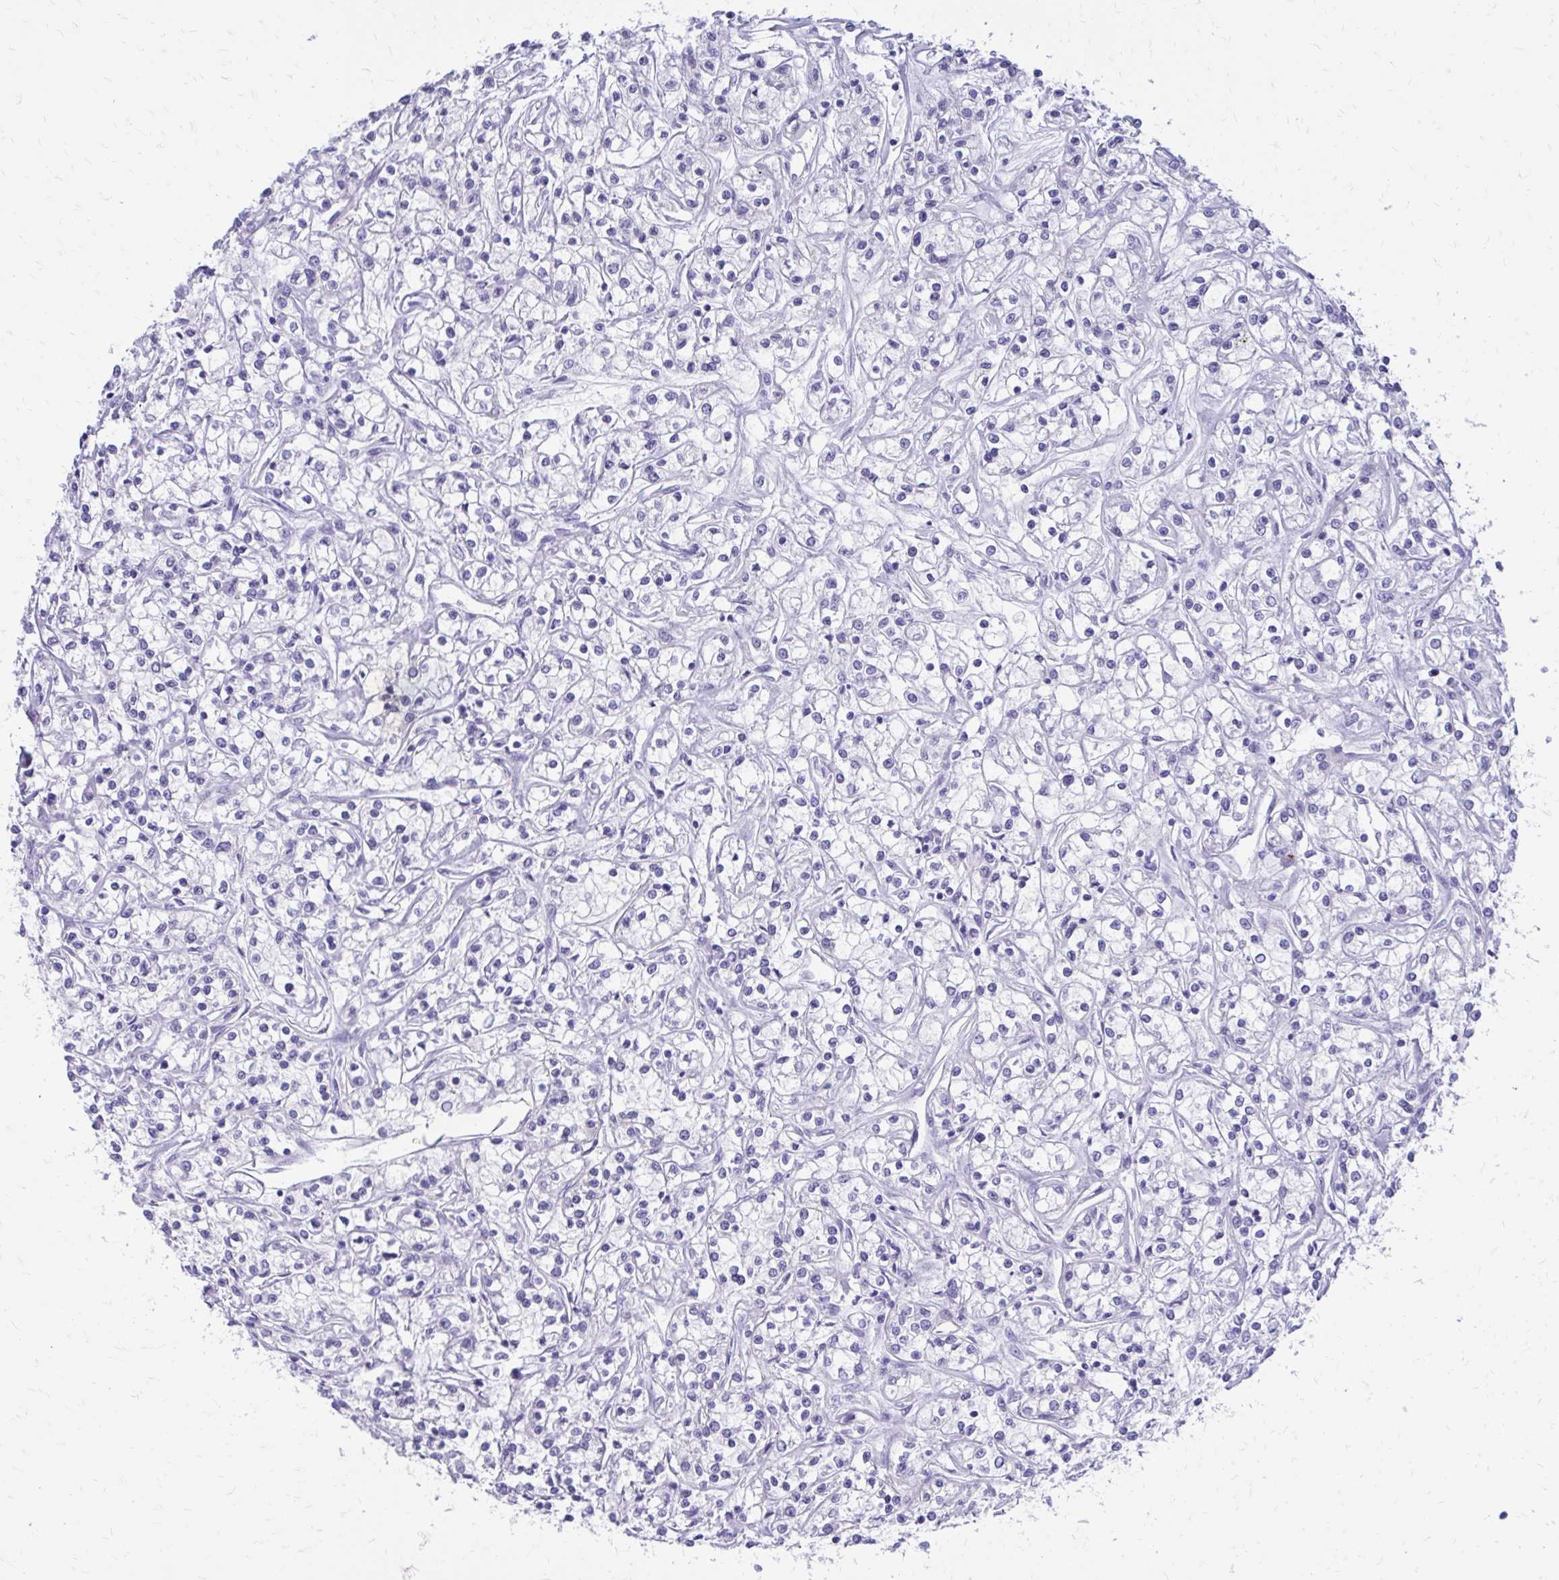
{"staining": {"intensity": "negative", "quantity": "none", "location": "none"}, "tissue": "renal cancer", "cell_type": "Tumor cells", "image_type": "cancer", "snomed": [{"axis": "morphology", "description": "Adenocarcinoma, NOS"}, {"axis": "topography", "description": "Kidney"}], "caption": "High magnification brightfield microscopy of renal adenocarcinoma stained with DAB (brown) and counterstained with hematoxylin (blue): tumor cells show no significant staining.", "gene": "LCN15", "patient": {"sex": "female", "age": 59}}